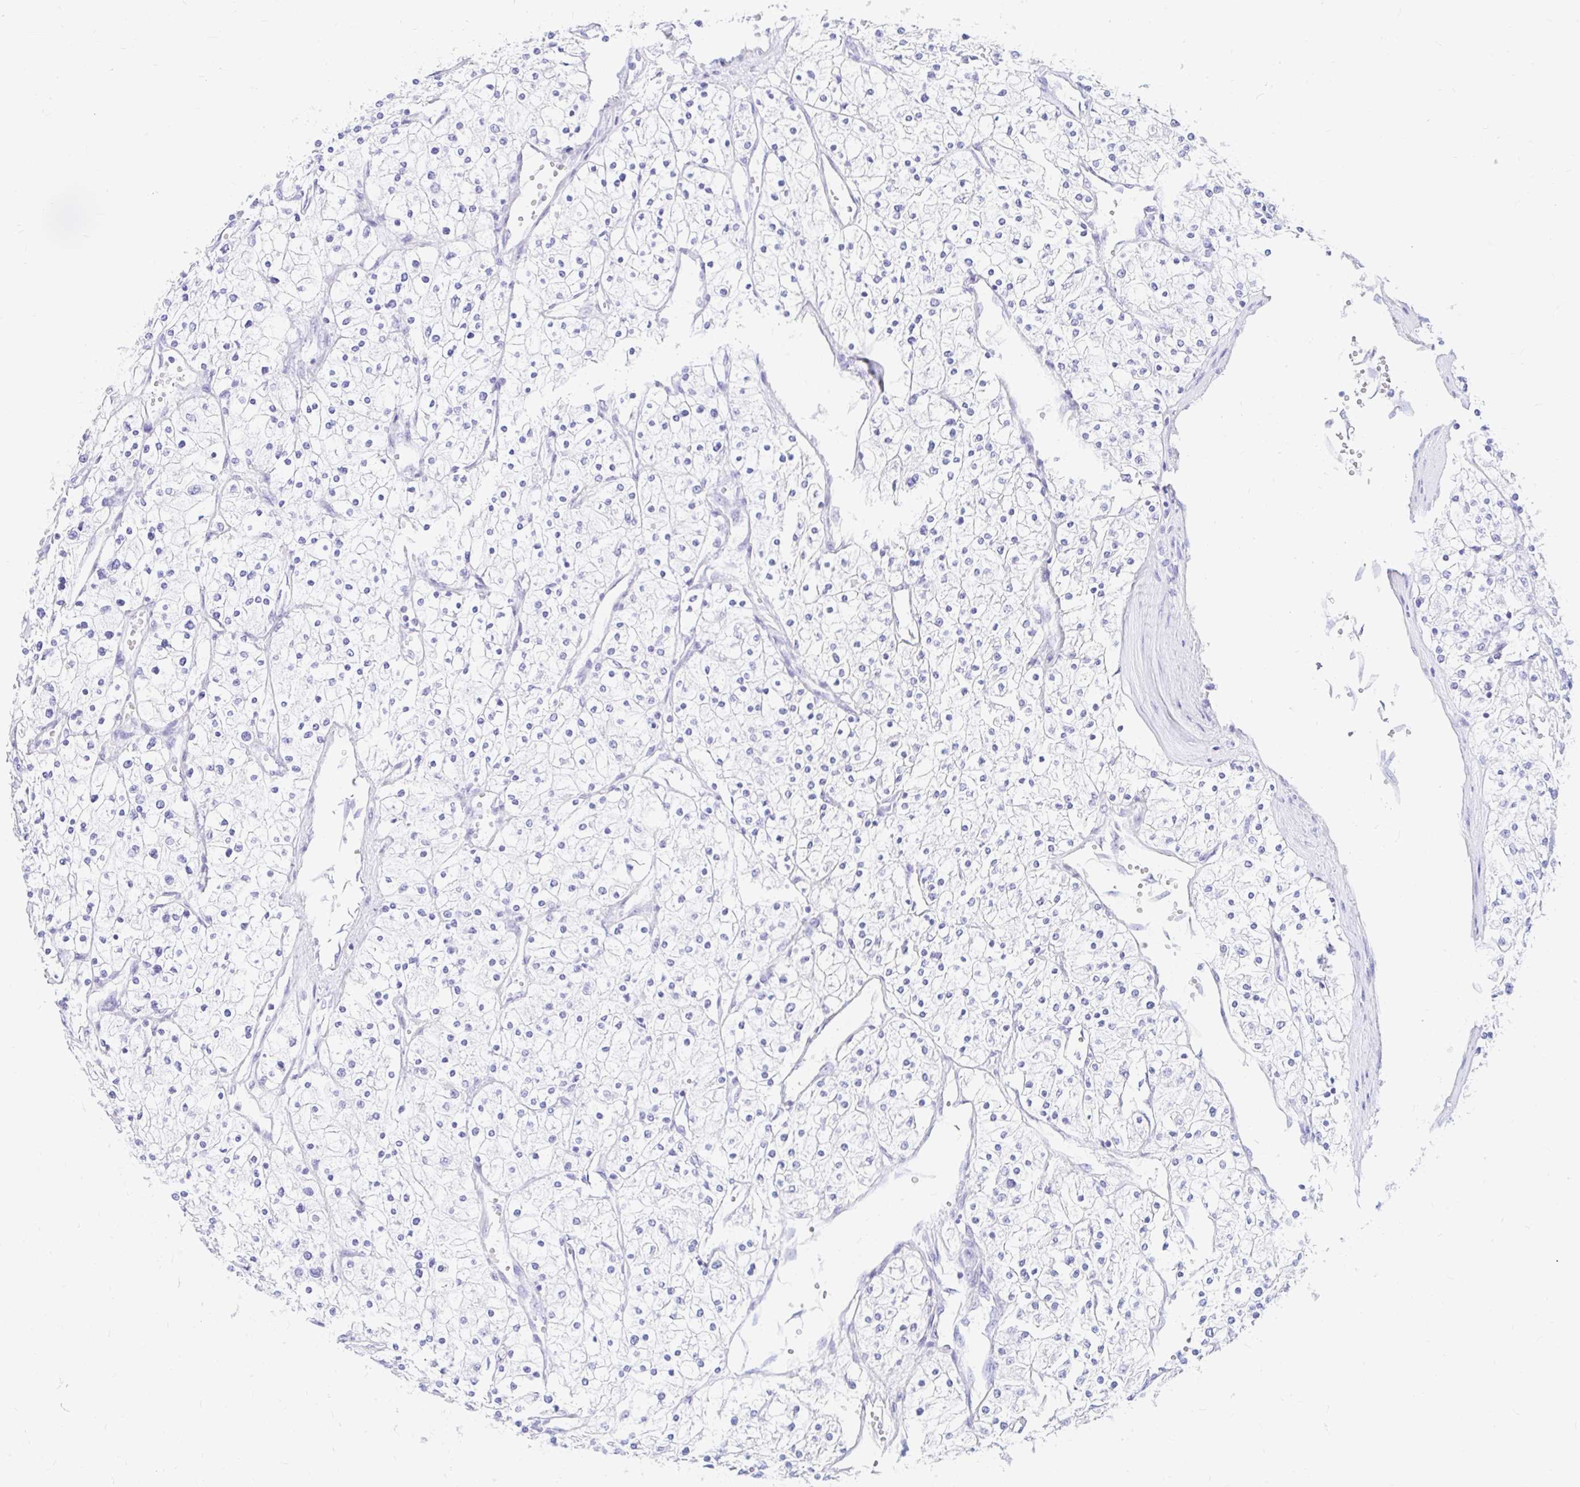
{"staining": {"intensity": "negative", "quantity": "none", "location": "none"}, "tissue": "renal cancer", "cell_type": "Tumor cells", "image_type": "cancer", "snomed": [{"axis": "morphology", "description": "Adenocarcinoma, NOS"}, {"axis": "topography", "description": "Kidney"}], "caption": "A high-resolution photomicrograph shows immunohistochemistry (IHC) staining of renal cancer, which shows no significant positivity in tumor cells. Nuclei are stained in blue.", "gene": "PPP1R1B", "patient": {"sex": "male", "age": 80}}